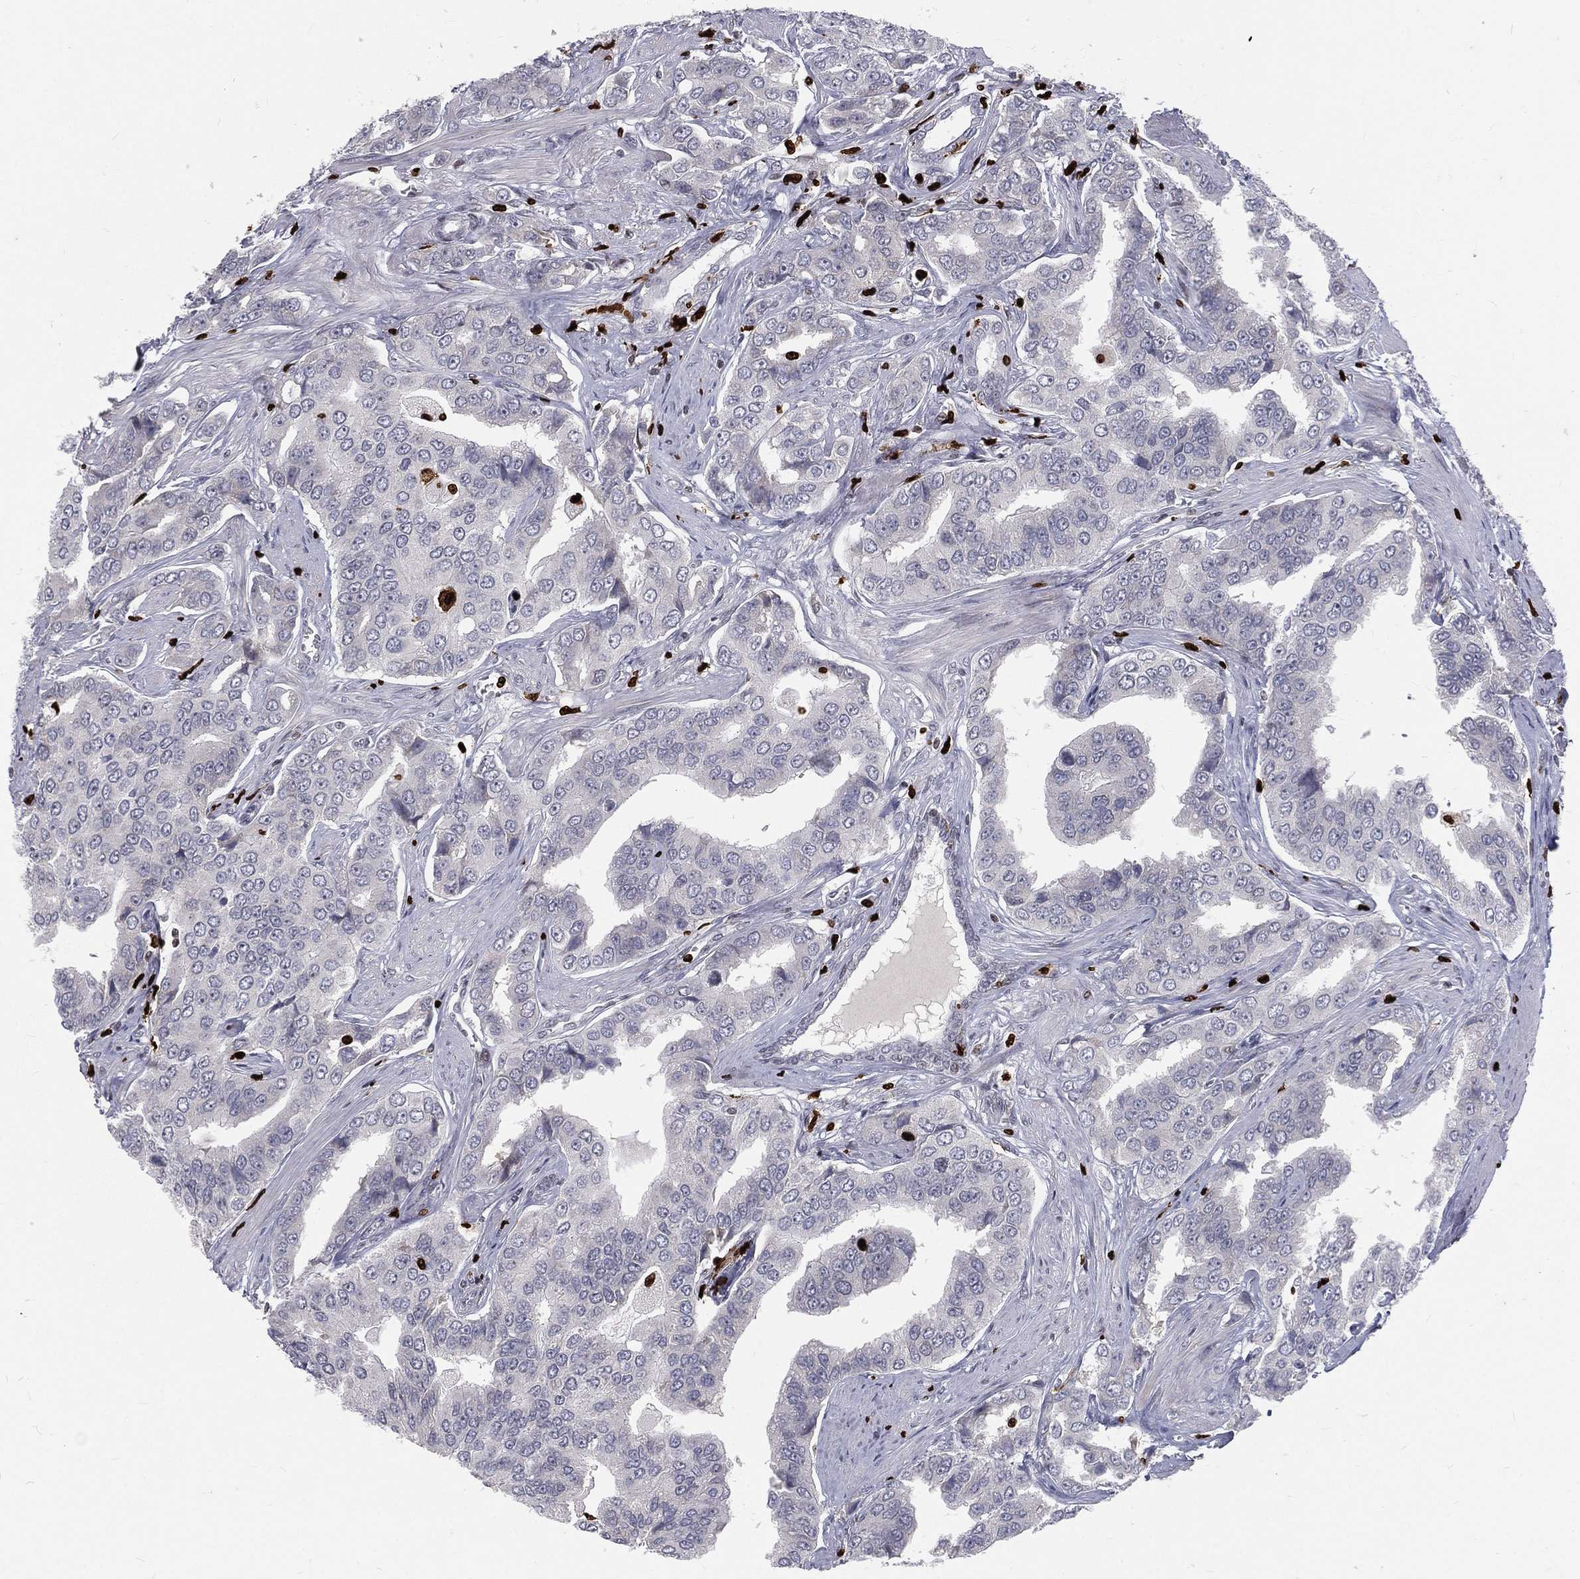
{"staining": {"intensity": "negative", "quantity": "none", "location": "none"}, "tissue": "prostate cancer", "cell_type": "Tumor cells", "image_type": "cancer", "snomed": [{"axis": "morphology", "description": "Adenocarcinoma, NOS"}, {"axis": "topography", "description": "Prostate and seminal vesicle, NOS"}, {"axis": "topography", "description": "Prostate"}], "caption": "Prostate cancer stained for a protein using immunohistochemistry (IHC) displays no expression tumor cells.", "gene": "MNDA", "patient": {"sex": "male", "age": 69}}